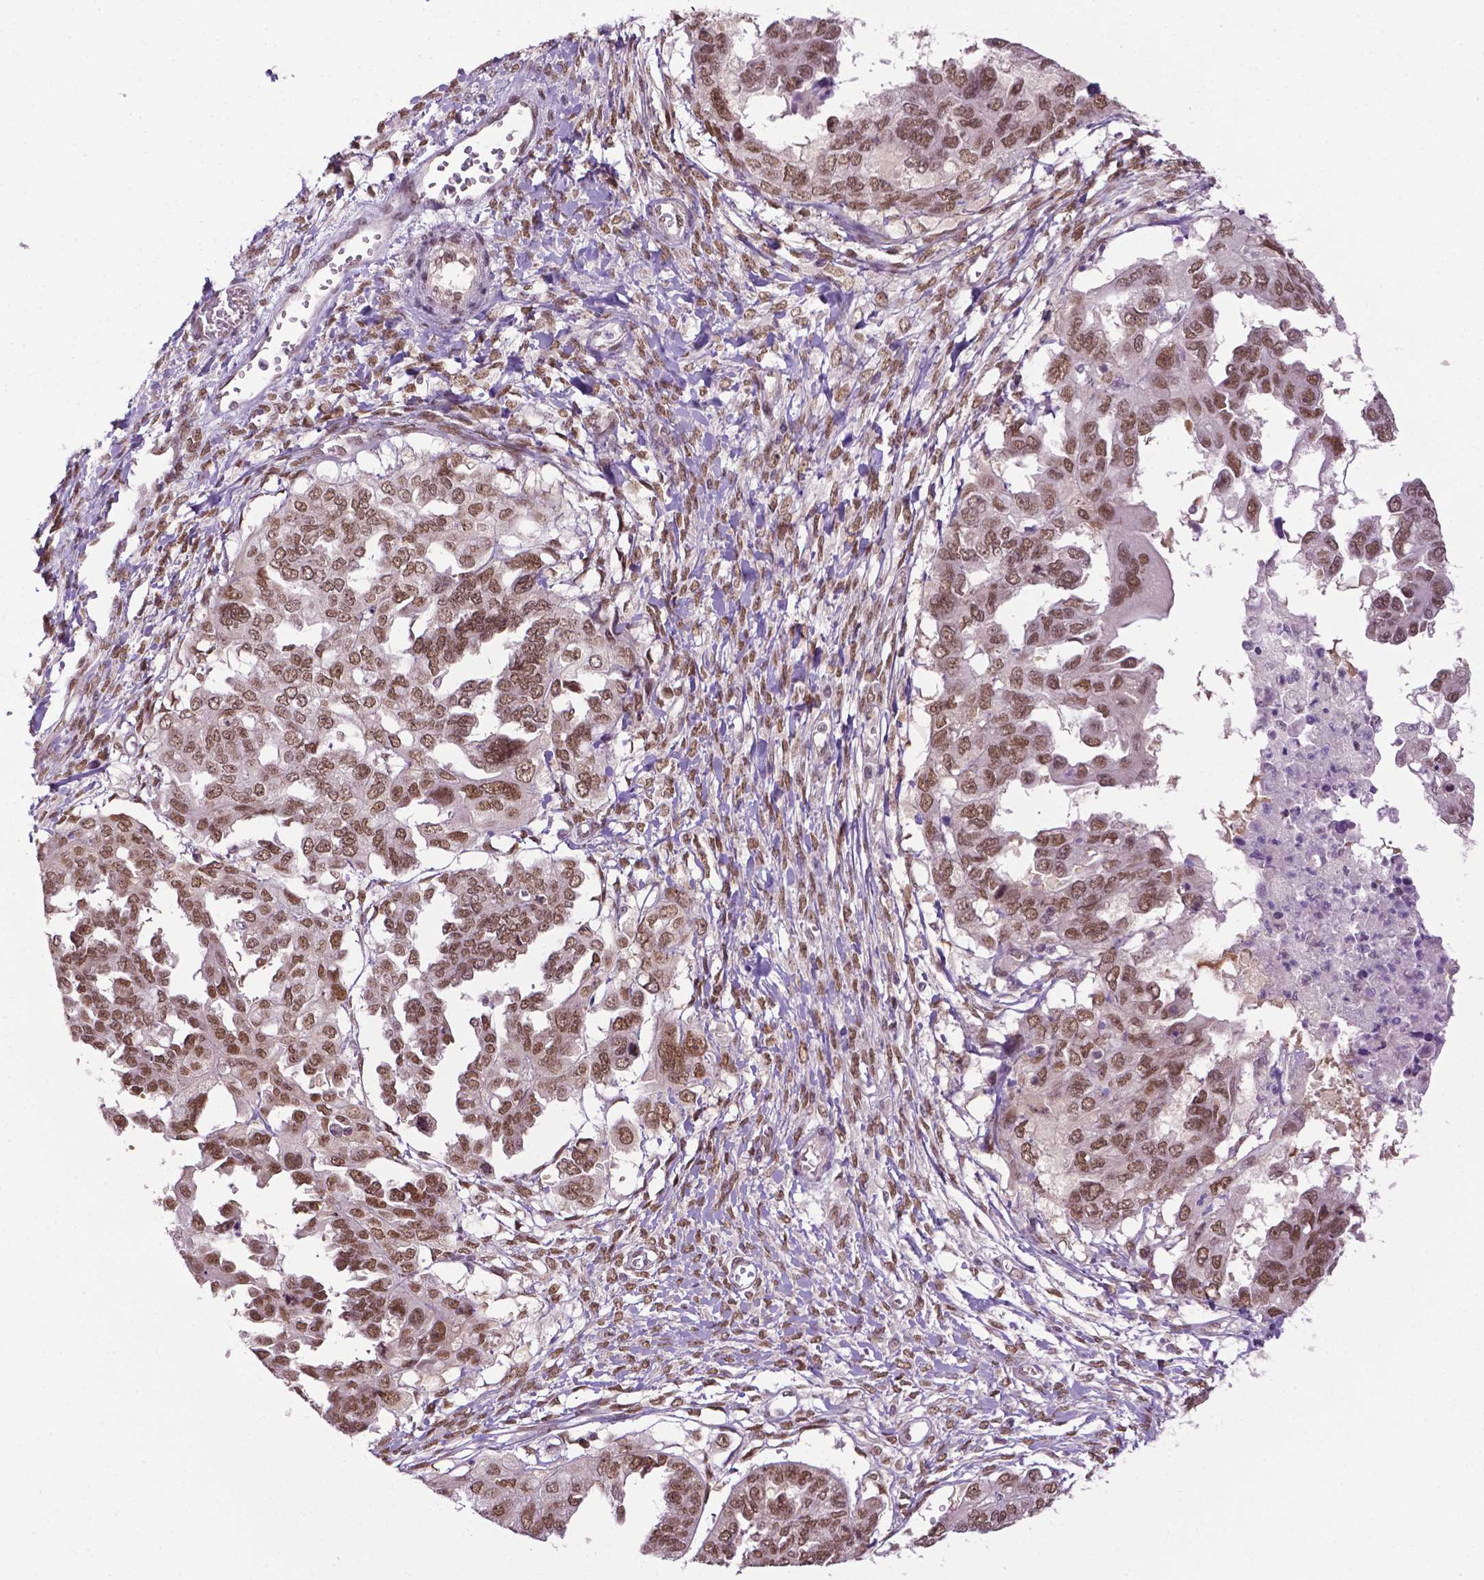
{"staining": {"intensity": "moderate", "quantity": ">75%", "location": "nuclear"}, "tissue": "ovarian cancer", "cell_type": "Tumor cells", "image_type": "cancer", "snomed": [{"axis": "morphology", "description": "Cystadenocarcinoma, serous, NOS"}, {"axis": "topography", "description": "Ovary"}], "caption": "A brown stain shows moderate nuclear expression of a protein in human ovarian serous cystadenocarcinoma tumor cells. The protein is stained brown, and the nuclei are stained in blue (DAB IHC with brightfield microscopy, high magnification).", "gene": "UBQLN4", "patient": {"sex": "female", "age": 53}}